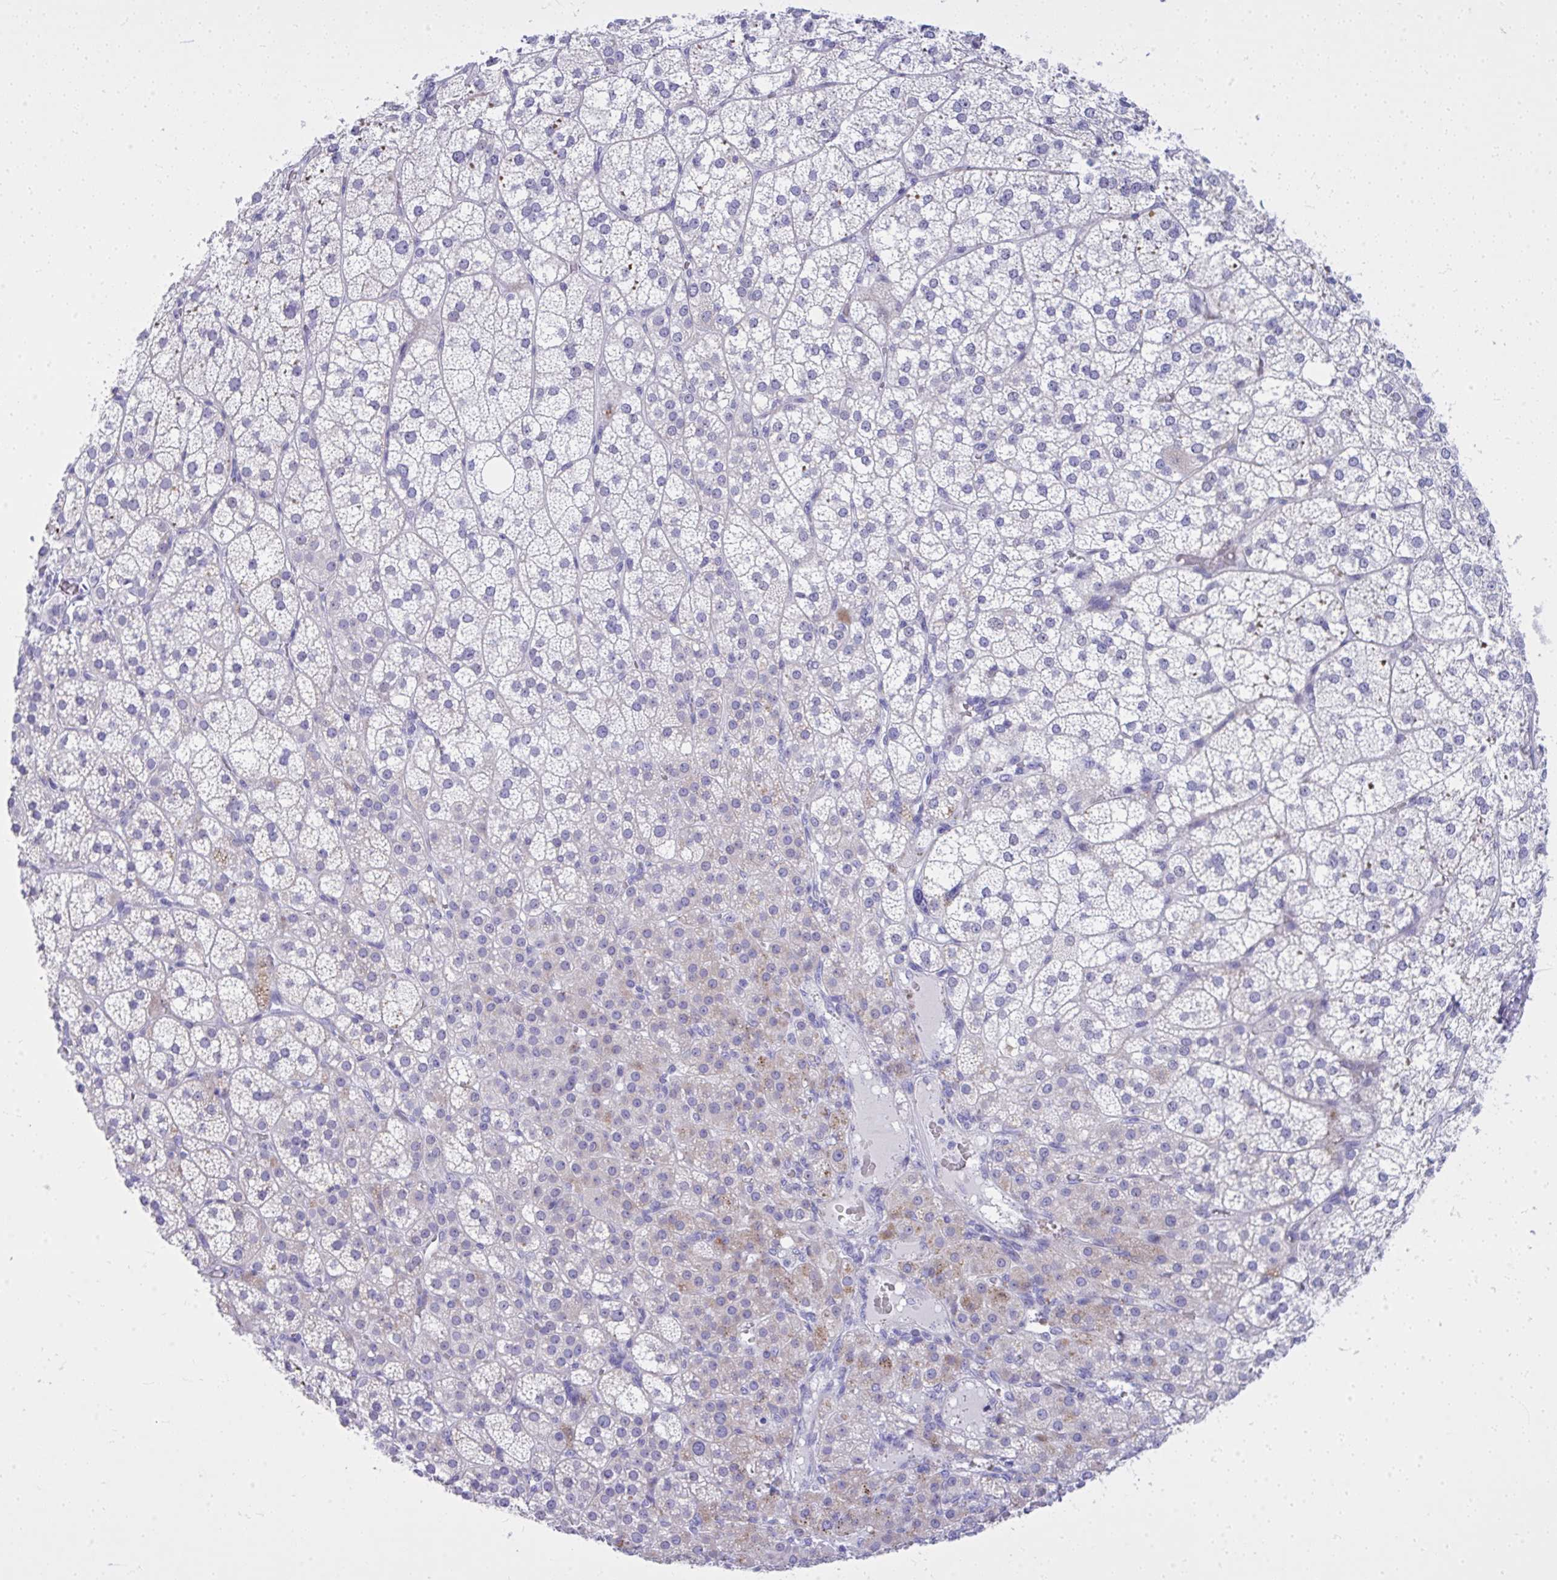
{"staining": {"intensity": "moderate", "quantity": "<25%", "location": "cytoplasmic/membranous"}, "tissue": "adrenal gland", "cell_type": "Glandular cells", "image_type": "normal", "snomed": [{"axis": "morphology", "description": "Normal tissue, NOS"}, {"axis": "topography", "description": "Adrenal gland"}], "caption": "High-power microscopy captured an immunohistochemistry (IHC) histopathology image of normal adrenal gland, revealing moderate cytoplasmic/membranous expression in approximately <25% of glandular cells.", "gene": "BCL6B", "patient": {"sex": "female", "age": 60}}